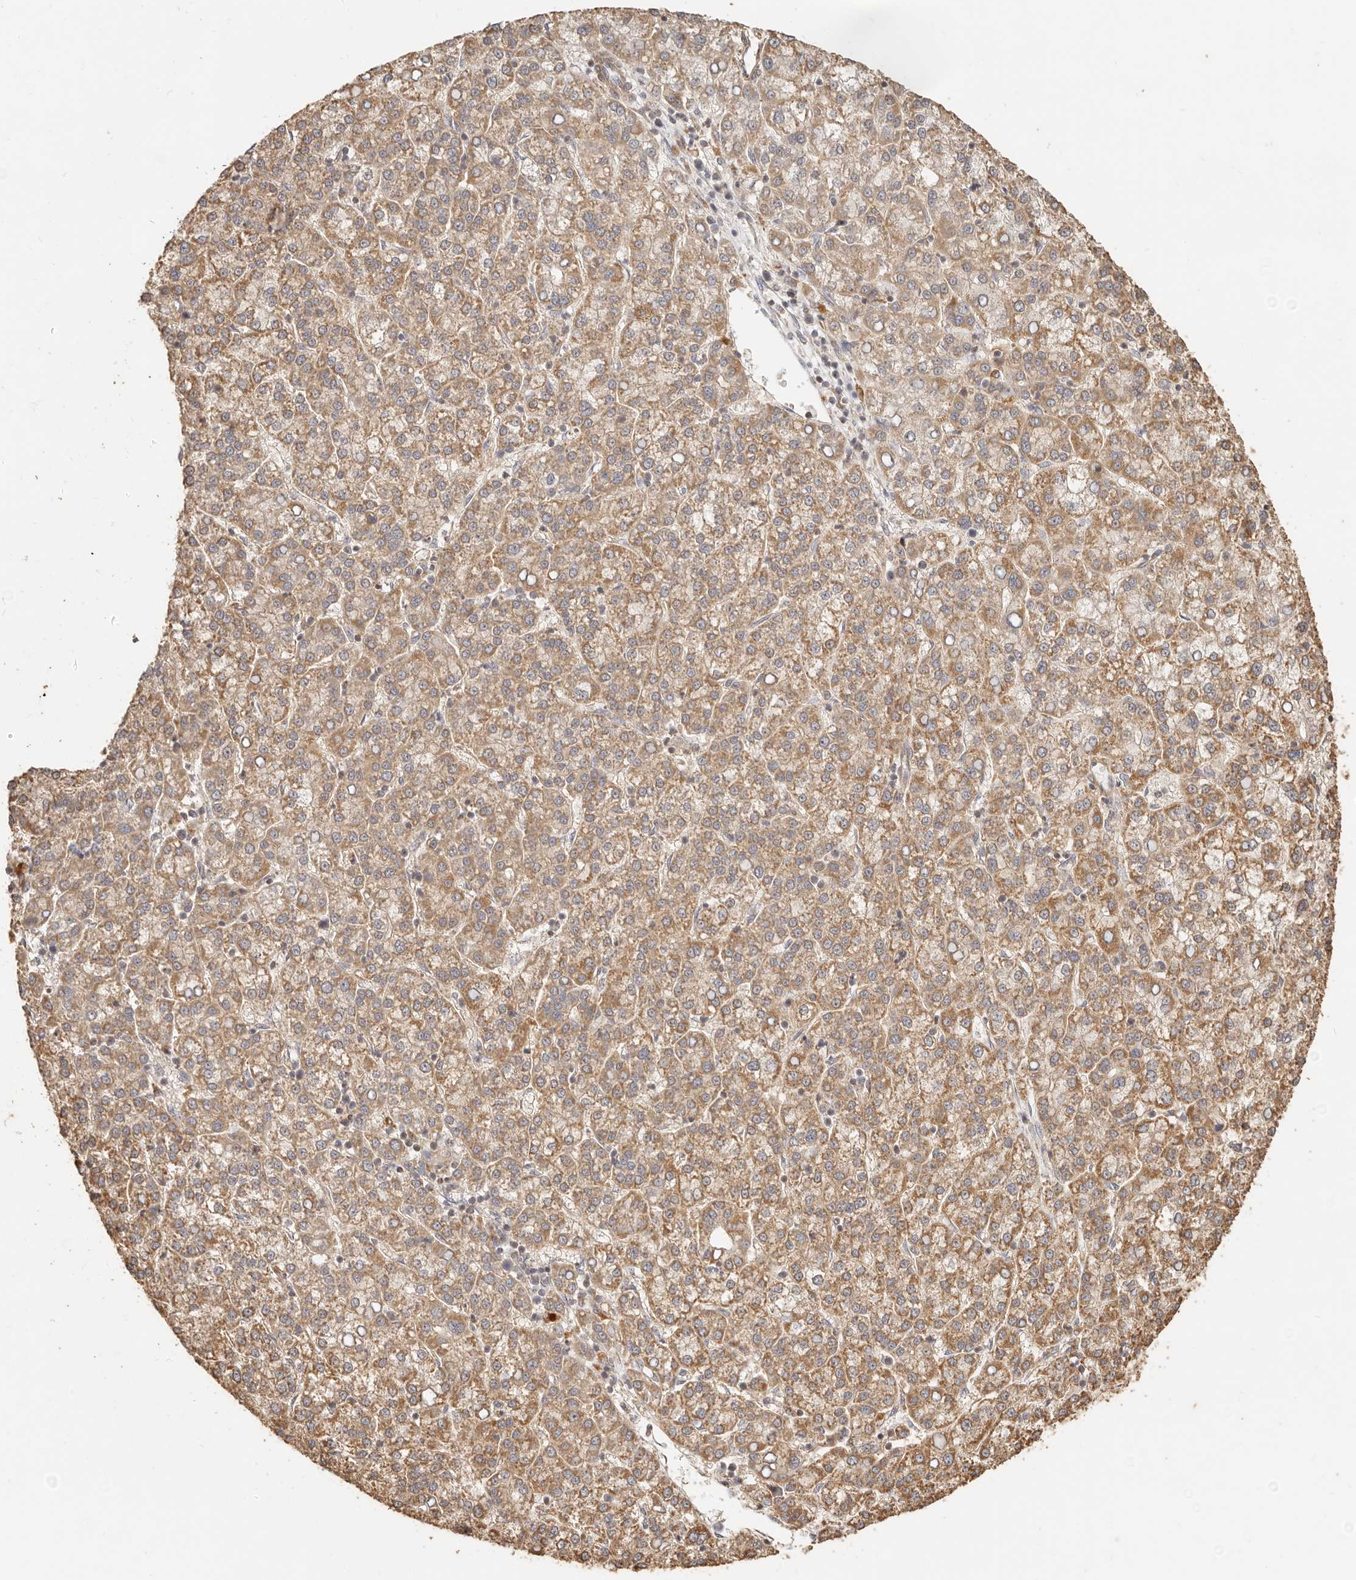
{"staining": {"intensity": "moderate", "quantity": ">75%", "location": "cytoplasmic/membranous"}, "tissue": "liver cancer", "cell_type": "Tumor cells", "image_type": "cancer", "snomed": [{"axis": "morphology", "description": "Carcinoma, Hepatocellular, NOS"}, {"axis": "topography", "description": "Liver"}], "caption": "High-magnification brightfield microscopy of liver cancer (hepatocellular carcinoma) stained with DAB (brown) and counterstained with hematoxylin (blue). tumor cells exhibit moderate cytoplasmic/membranous positivity is appreciated in about>75% of cells.", "gene": "PTPN22", "patient": {"sex": "female", "age": 58}}